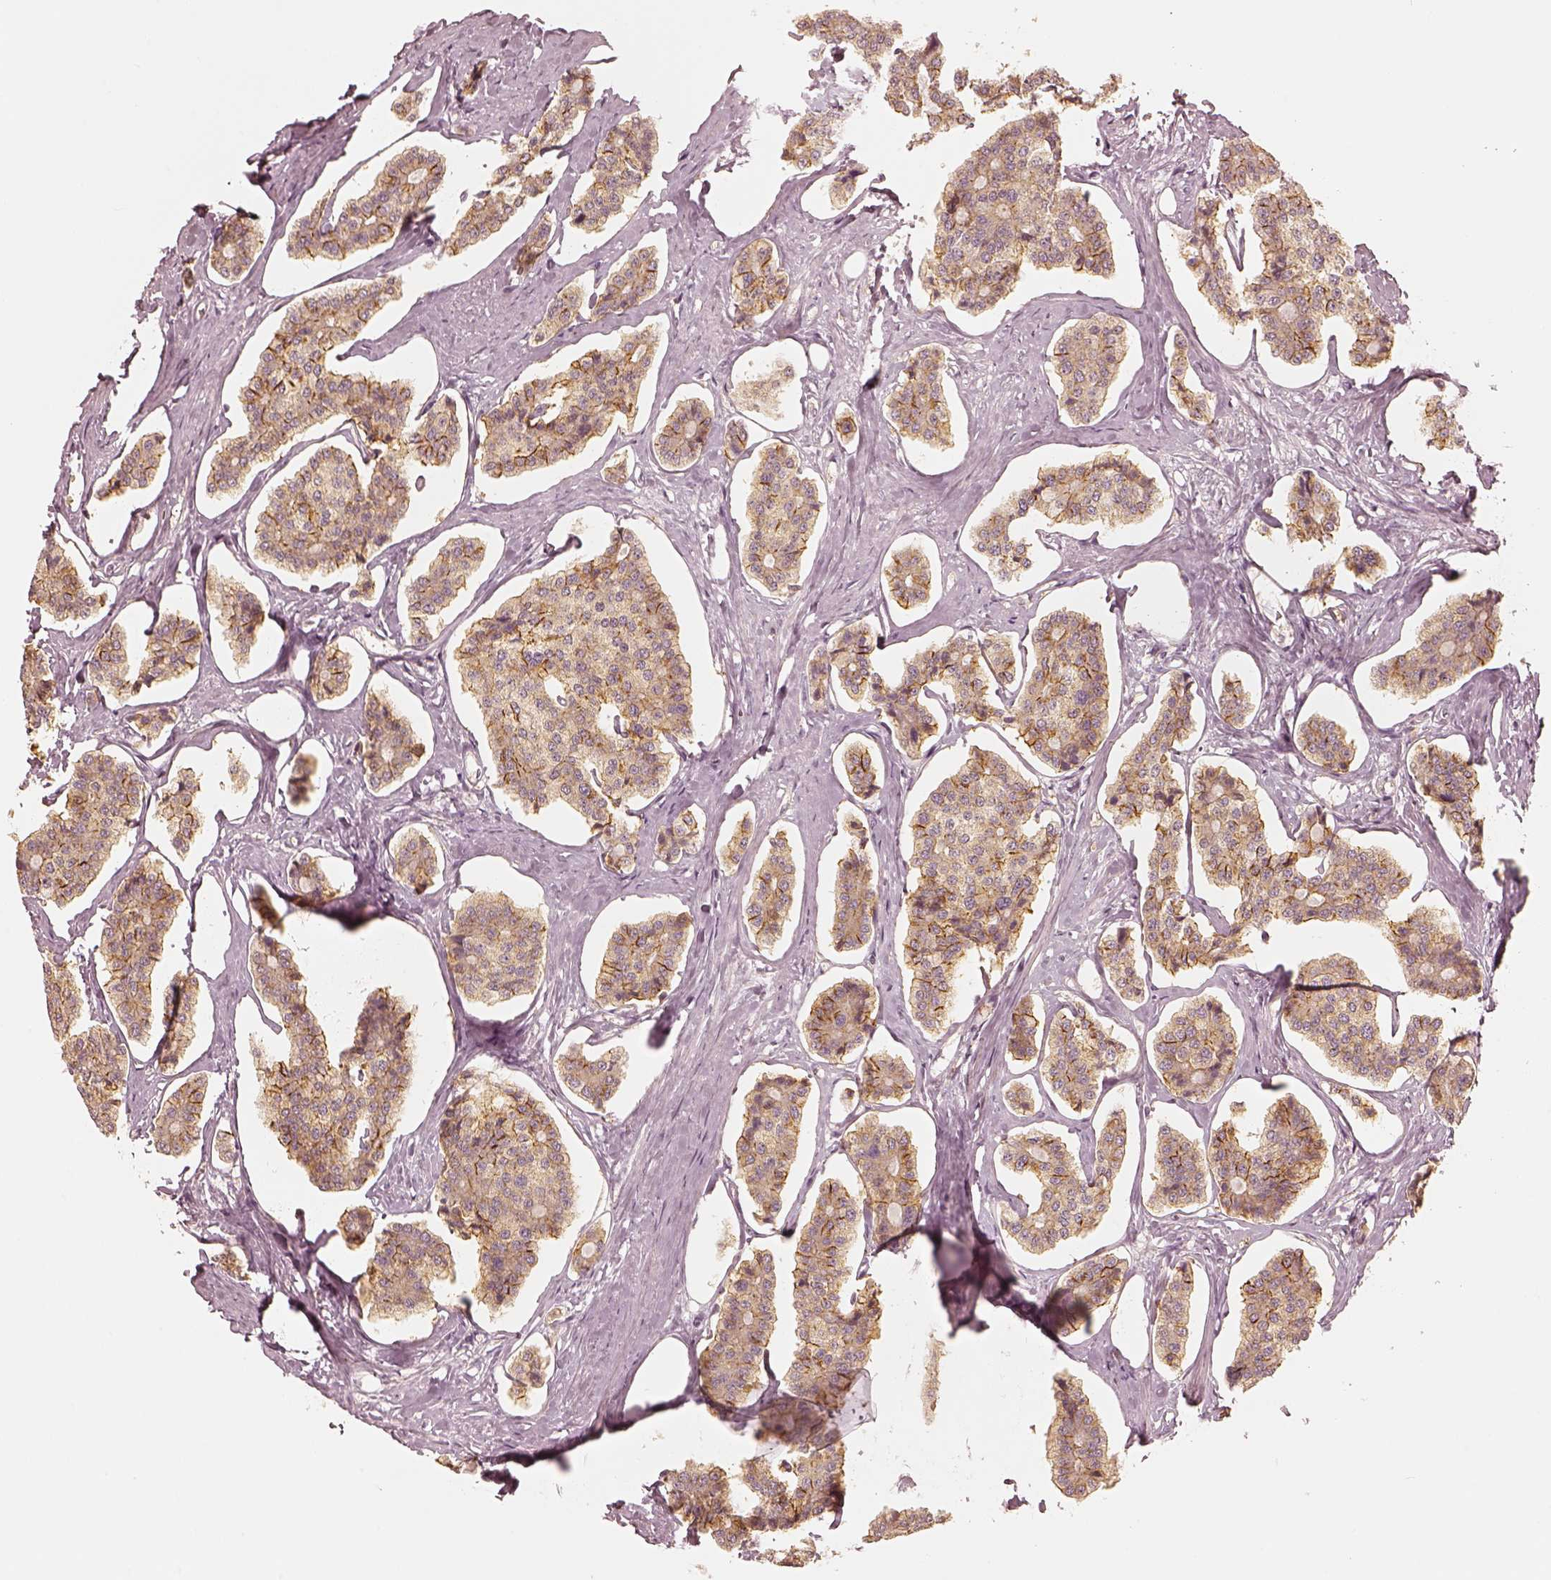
{"staining": {"intensity": "moderate", "quantity": ">75%", "location": "cytoplasmic/membranous"}, "tissue": "carcinoid", "cell_type": "Tumor cells", "image_type": "cancer", "snomed": [{"axis": "morphology", "description": "Carcinoid, malignant, NOS"}, {"axis": "topography", "description": "Small intestine"}], "caption": "Immunohistochemical staining of human carcinoid shows medium levels of moderate cytoplasmic/membranous positivity in about >75% of tumor cells.", "gene": "GORASP2", "patient": {"sex": "female", "age": 65}}